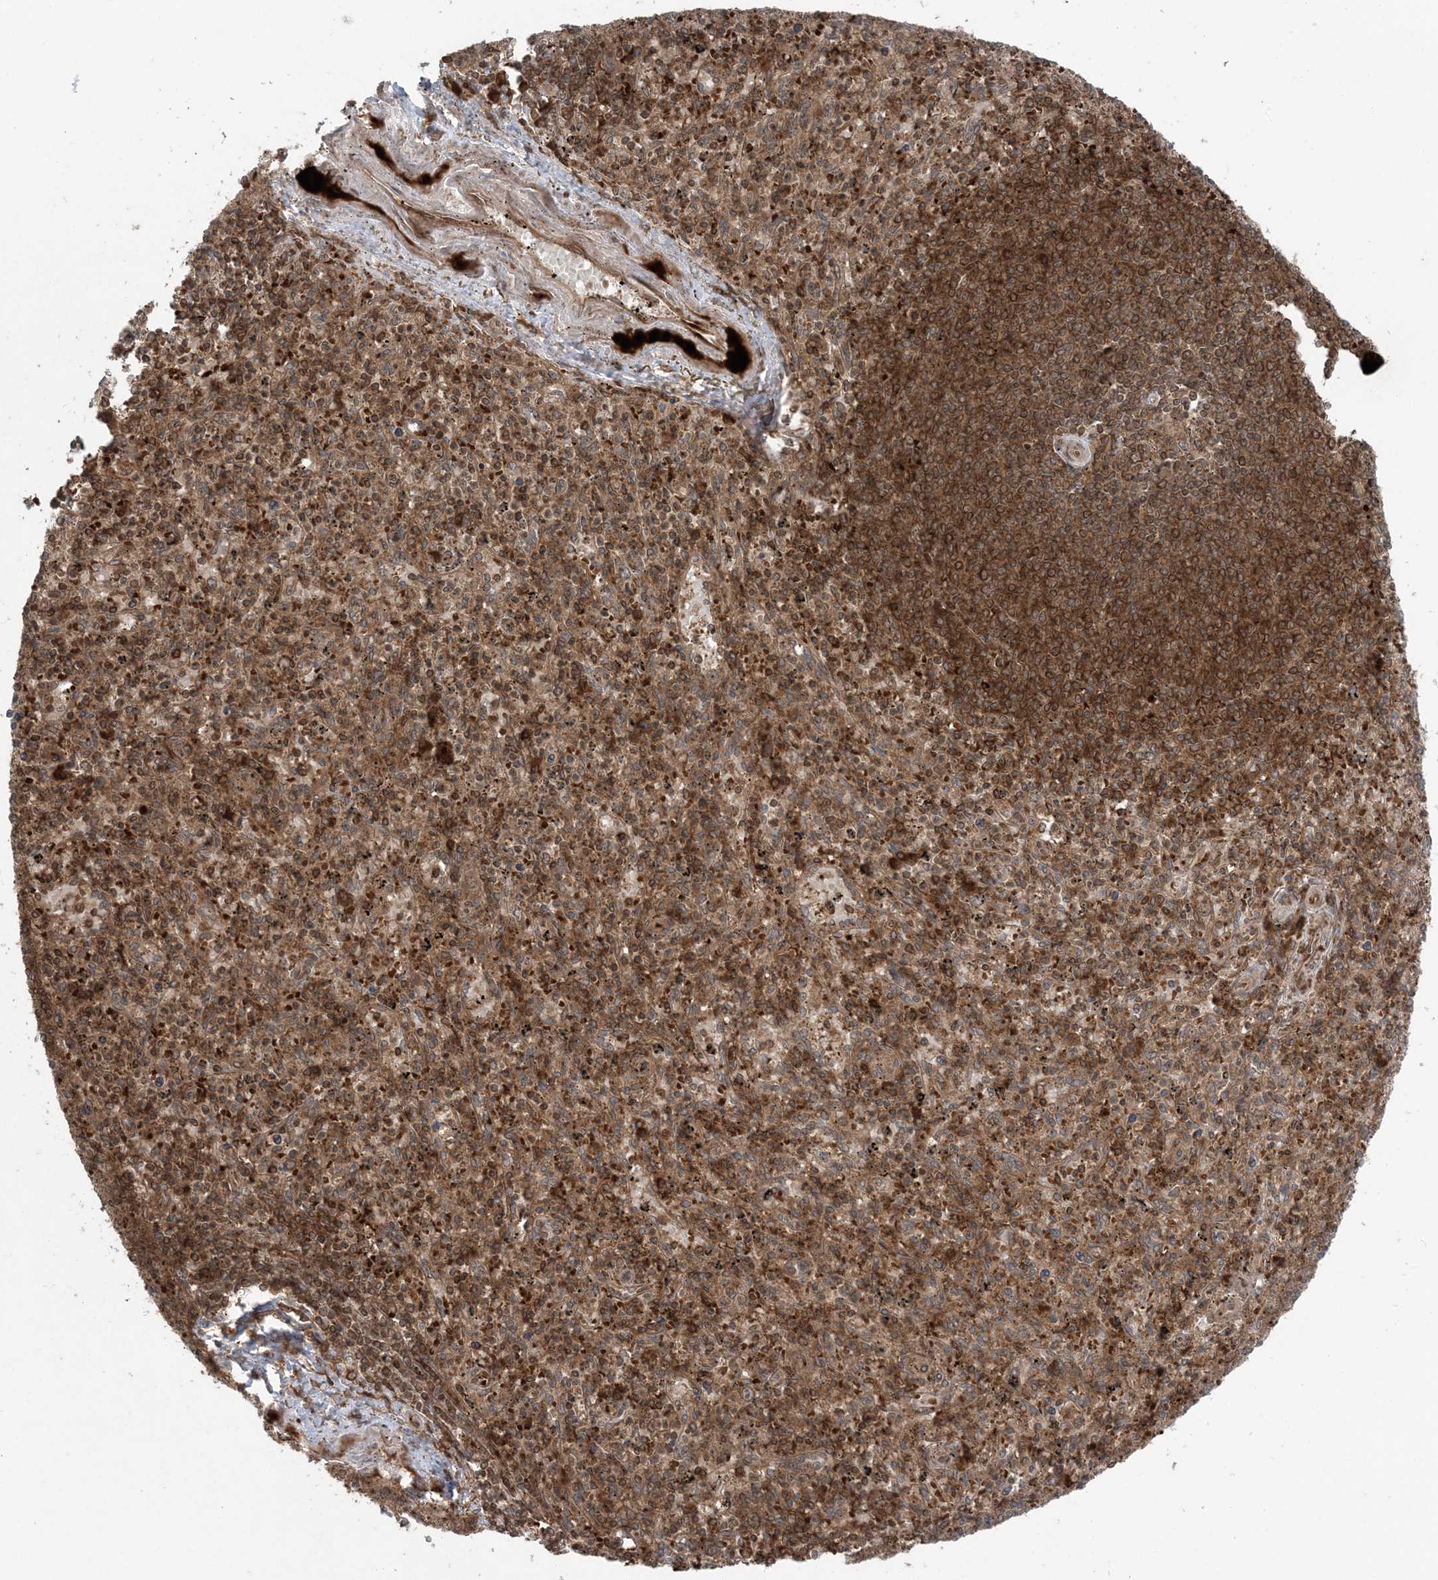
{"staining": {"intensity": "moderate", "quantity": ">75%", "location": "cytoplasmic/membranous"}, "tissue": "spleen", "cell_type": "Cells in red pulp", "image_type": "normal", "snomed": [{"axis": "morphology", "description": "Normal tissue, NOS"}, {"axis": "topography", "description": "Spleen"}], "caption": "The histopathology image shows staining of normal spleen, revealing moderate cytoplasmic/membranous protein expression (brown color) within cells in red pulp.", "gene": "DDX19B", "patient": {"sex": "male", "age": 72}}